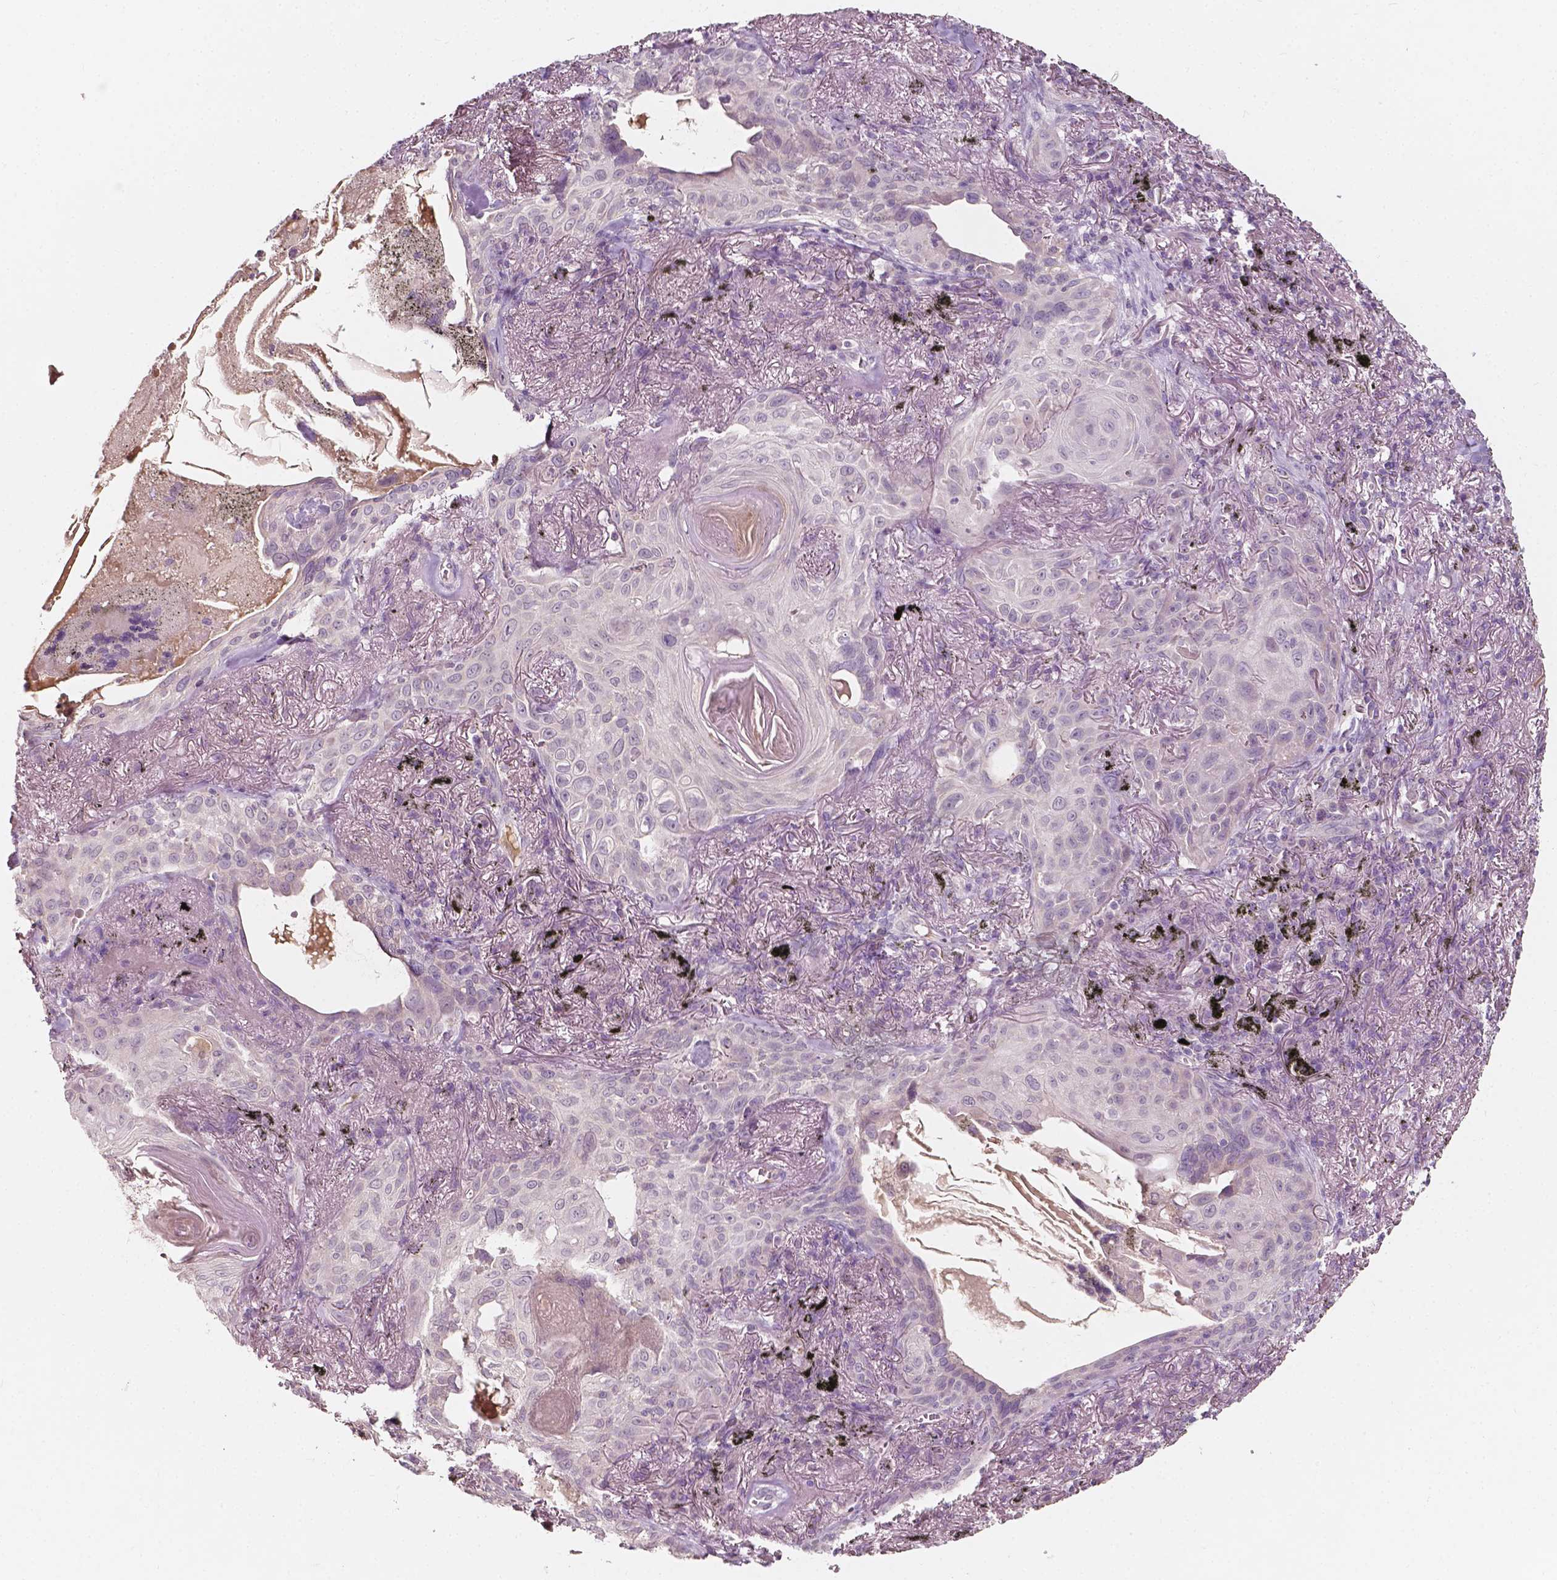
{"staining": {"intensity": "negative", "quantity": "none", "location": "none"}, "tissue": "lung cancer", "cell_type": "Tumor cells", "image_type": "cancer", "snomed": [{"axis": "morphology", "description": "Squamous cell carcinoma, NOS"}, {"axis": "topography", "description": "Lung"}], "caption": "Lung cancer (squamous cell carcinoma) stained for a protein using IHC displays no positivity tumor cells.", "gene": "NPC1L1", "patient": {"sex": "male", "age": 79}}